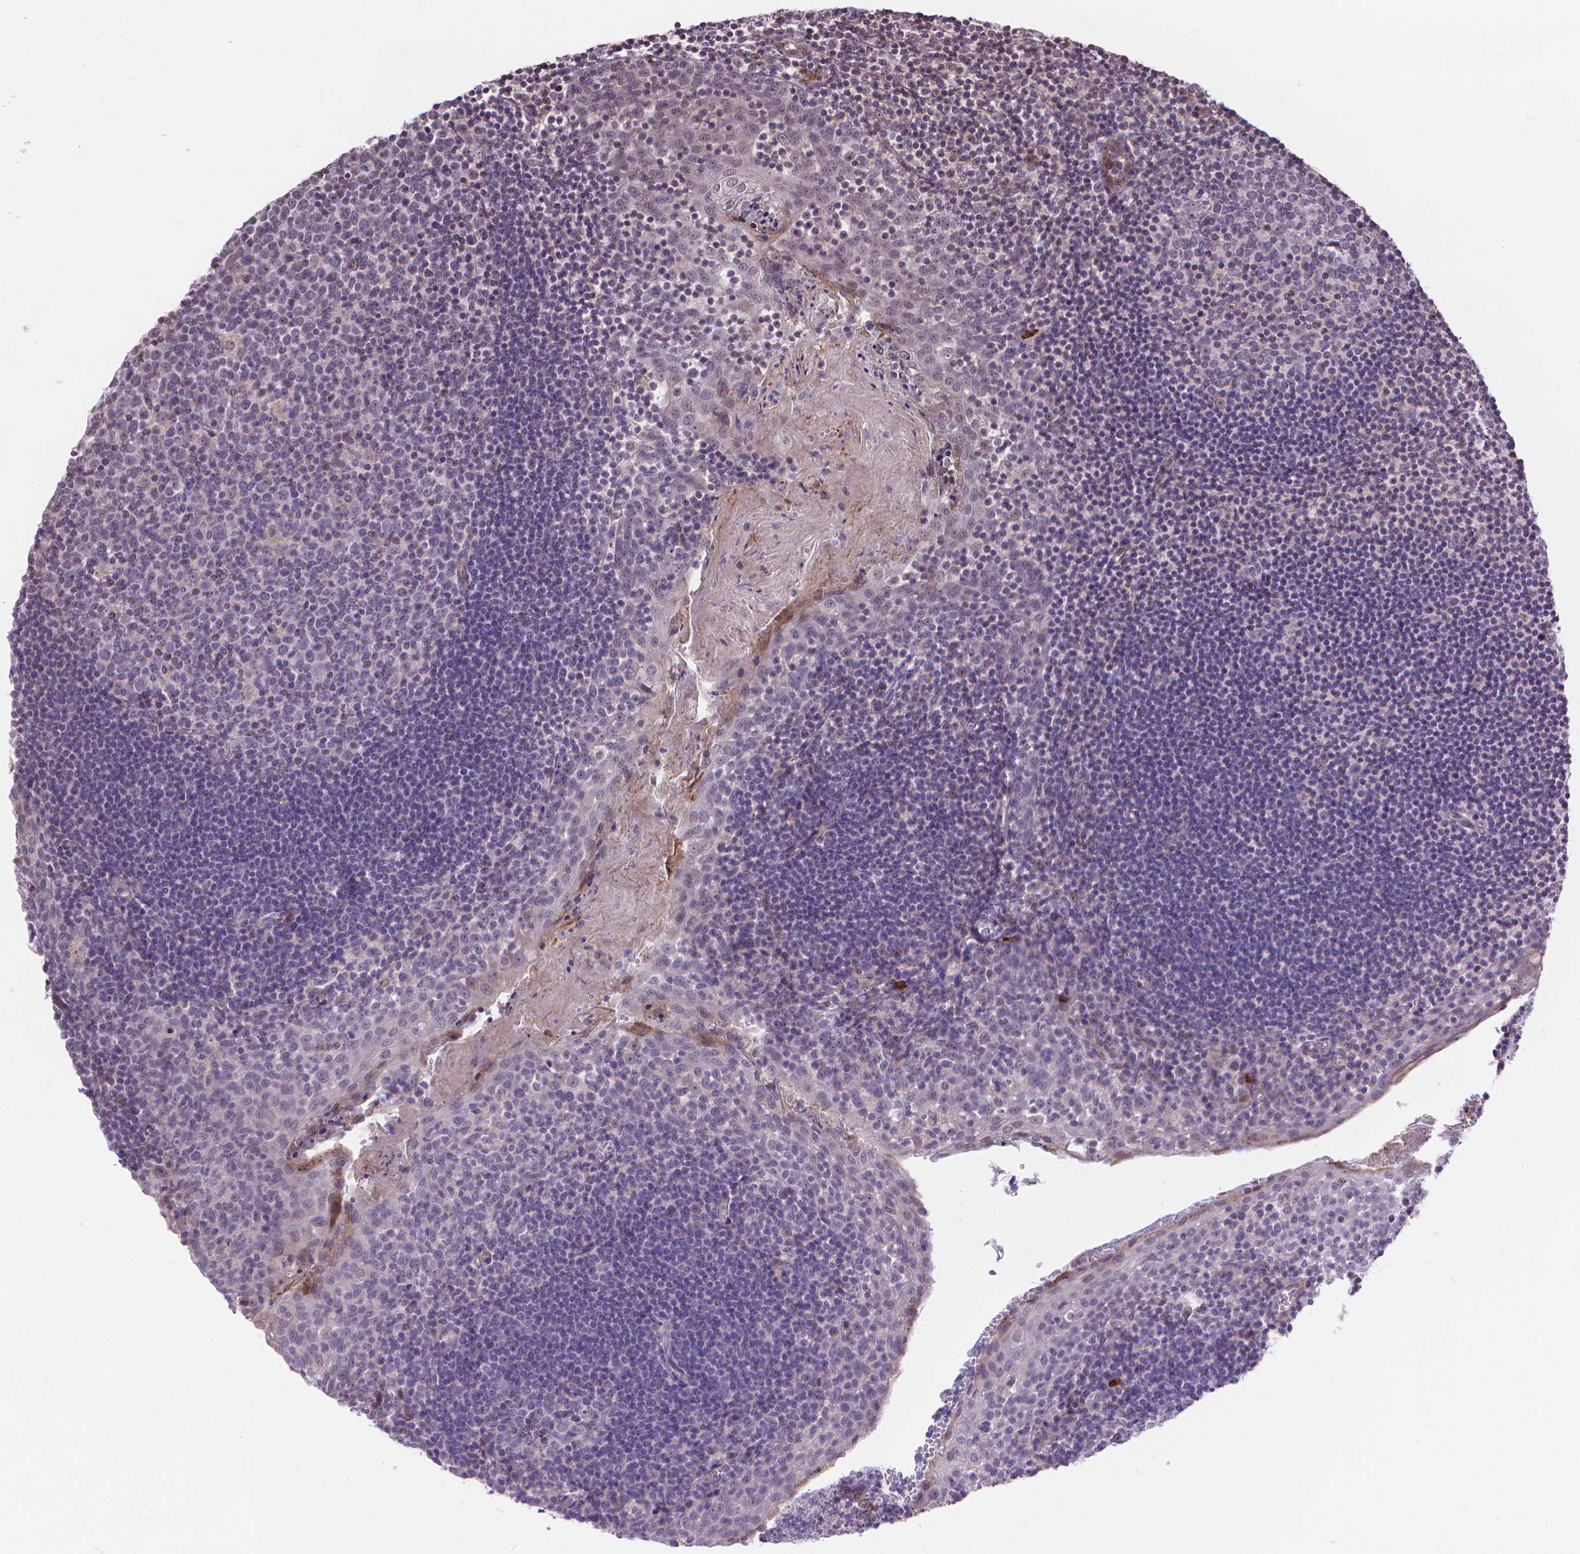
{"staining": {"intensity": "negative", "quantity": "none", "location": "none"}, "tissue": "lymph node", "cell_type": "Germinal center cells", "image_type": "normal", "snomed": [{"axis": "morphology", "description": "Normal tissue, NOS"}, {"axis": "topography", "description": "Lymph node"}], "caption": "DAB immunohistochemical staining of normal human lymph node reveals no significant staining in germinal center cells. The staining was performed using DAB to visualize the protein expression in brown, while the nuclei were stained in blue with hematoxylin (Magnification: 20x).", "gene": "TMEM135", "patient": {"sex": "female", "age": 21}}